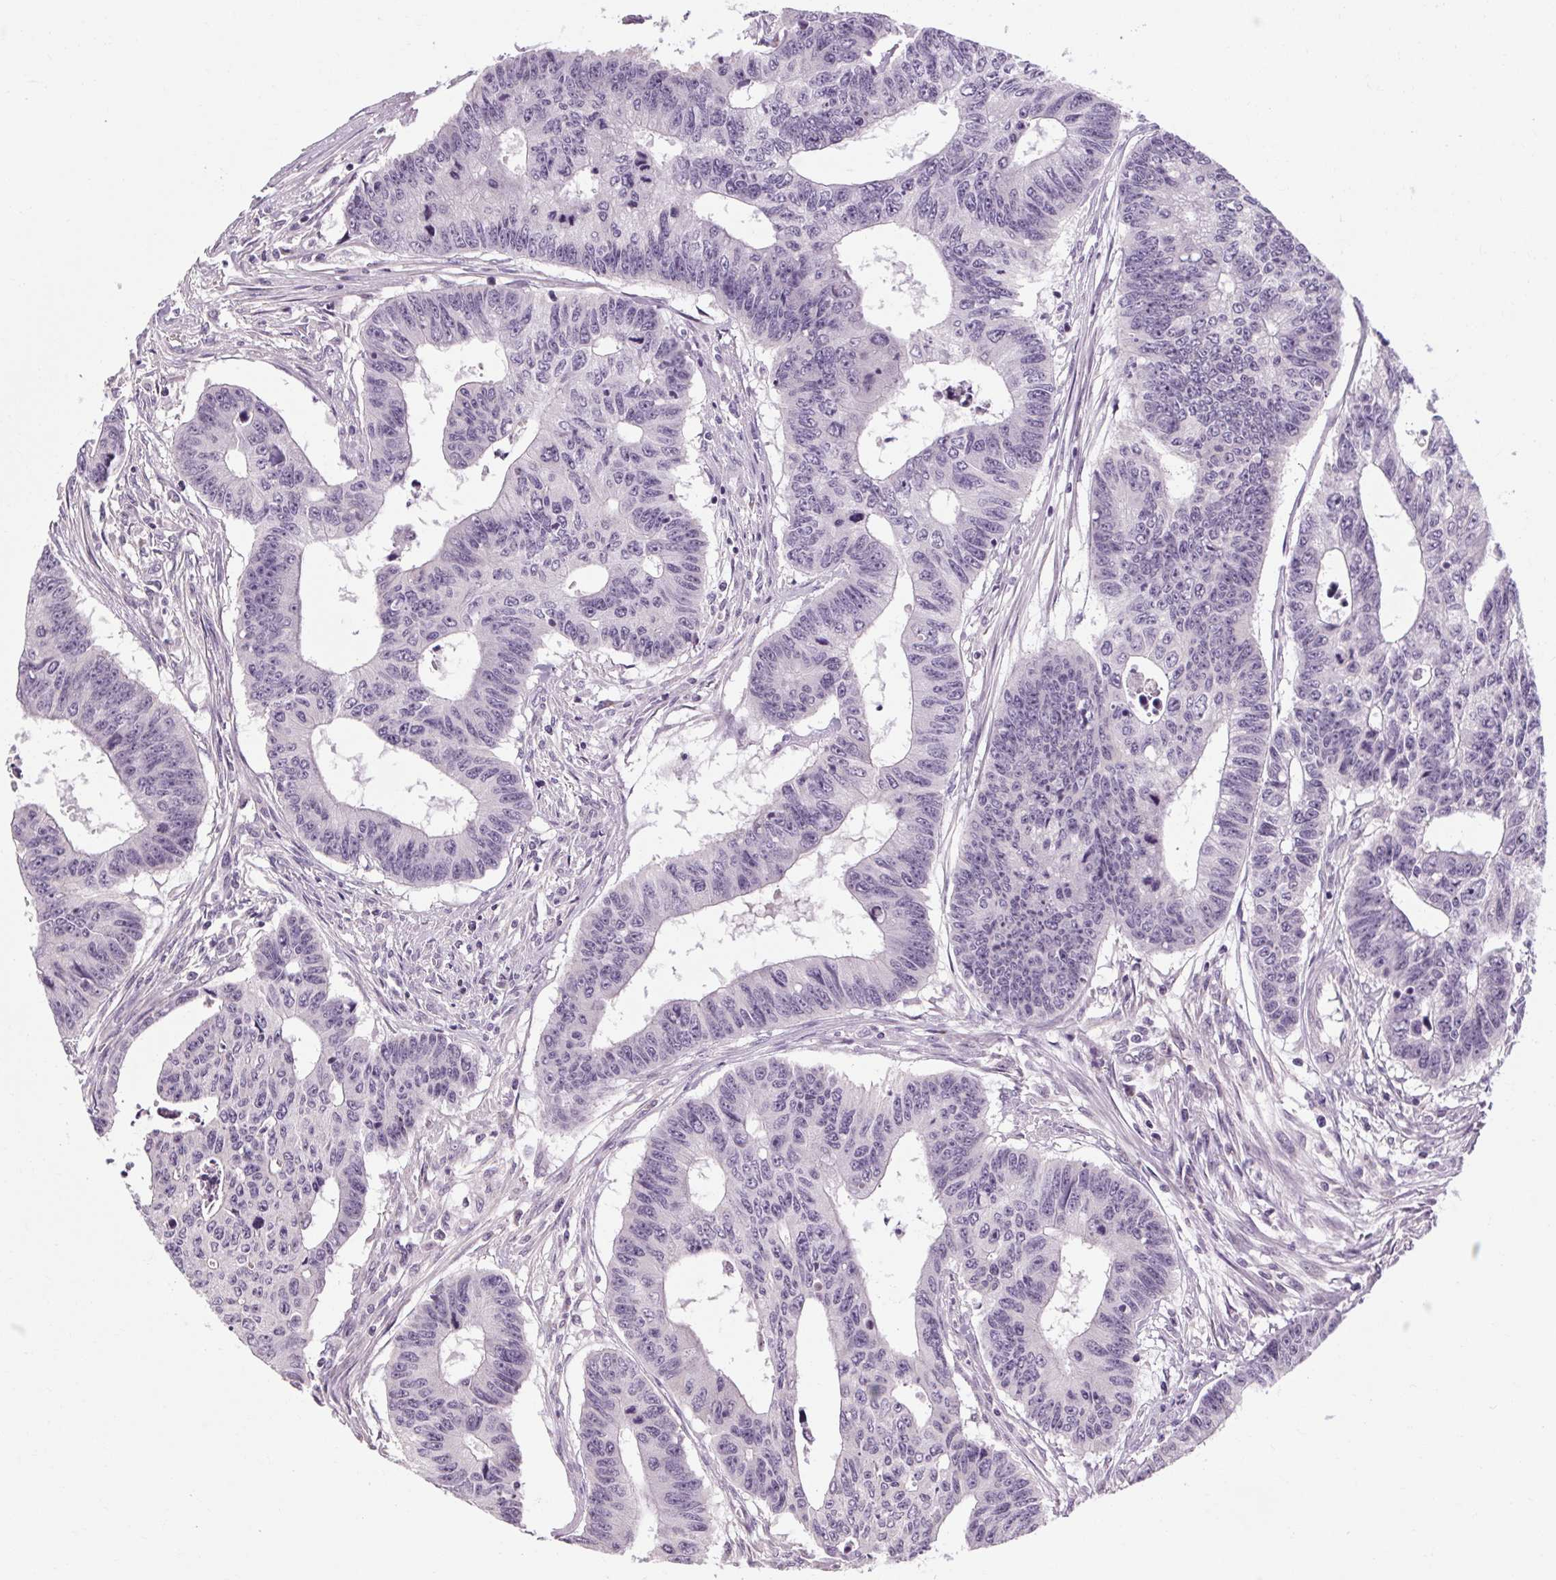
{"staining": {"intensity": "negative", "quantity": "none", "location": "none"}, "tissue": "colorectal cancer", "cell_type": "Tumor cells", "image_type": "cancer", "snomed": [{"axis": "morphology", "description": "Adenocarcinoma, NOS"}, {"axis": "topography", "description": "Rectum"}], "caption": "Immunohistochemistry (IHC) photomicrograph of colorectal adenocarcinoma stained for a protein (brown), which demonstrates no expression in tumor cells.", "gene": "KLHL40", "patient": {"sex": "female", "age": 85}}